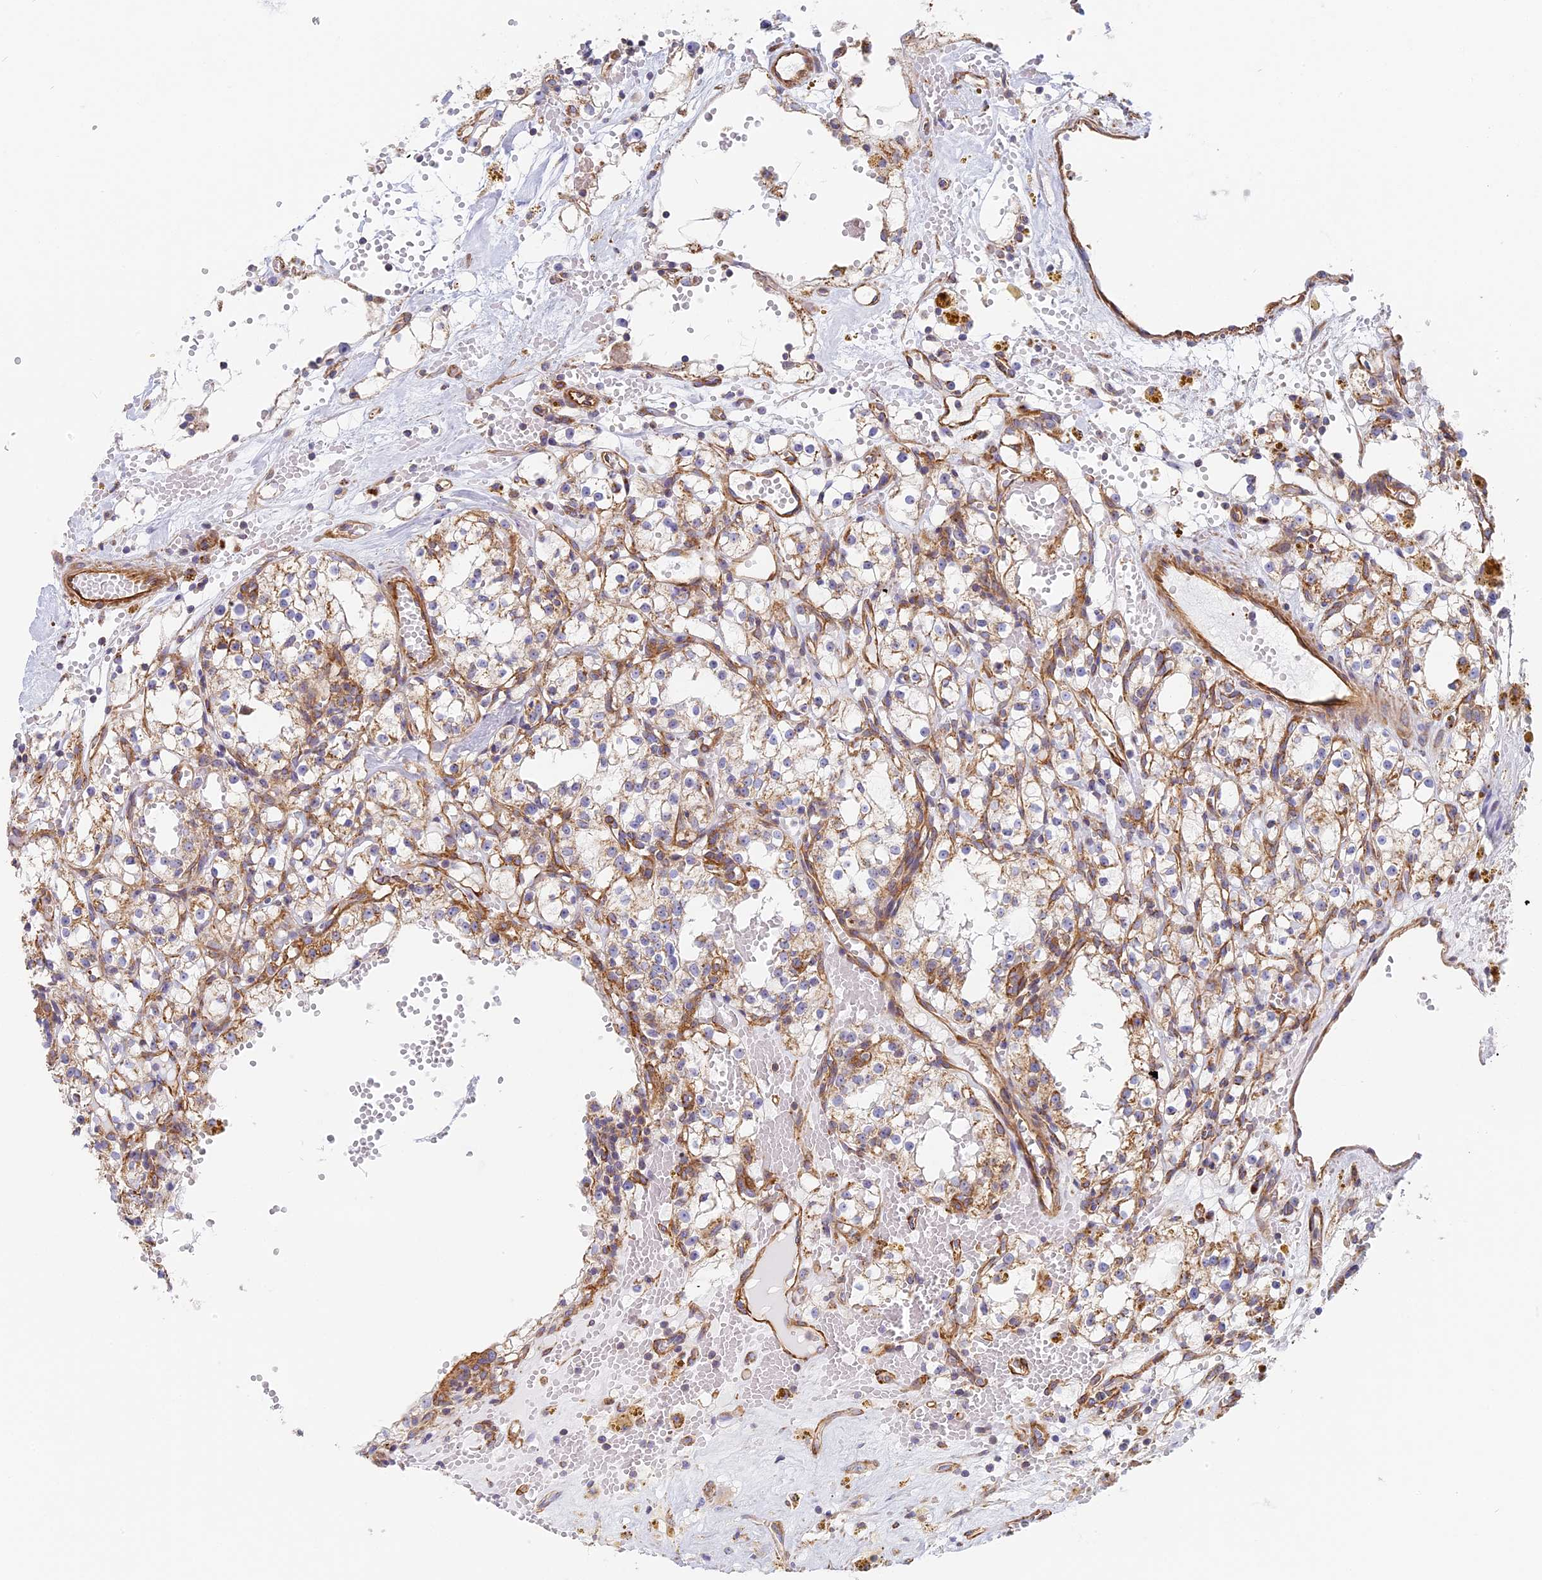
{"staining": {"intensity": "weak", "quantity": ">75%", "location": "cytoplasmic/membranous"}, "tissue": "renal cancer", "cell_type": "Tumor cells", "image_type": "cancer", "snomed": [{"axis": "morphology", "description": "Adenocarcinoma, NOS"}, {"axis": "topography", "description": "Kidney"}], "caption": "Tumor cells exhibit low levels of weak cytoplasmic/membranous positivity in approximately >75% of cells in human renal adenocarcinoma.", "gene": "DDA1", "patient": {"sex": "male", "age": 56}}